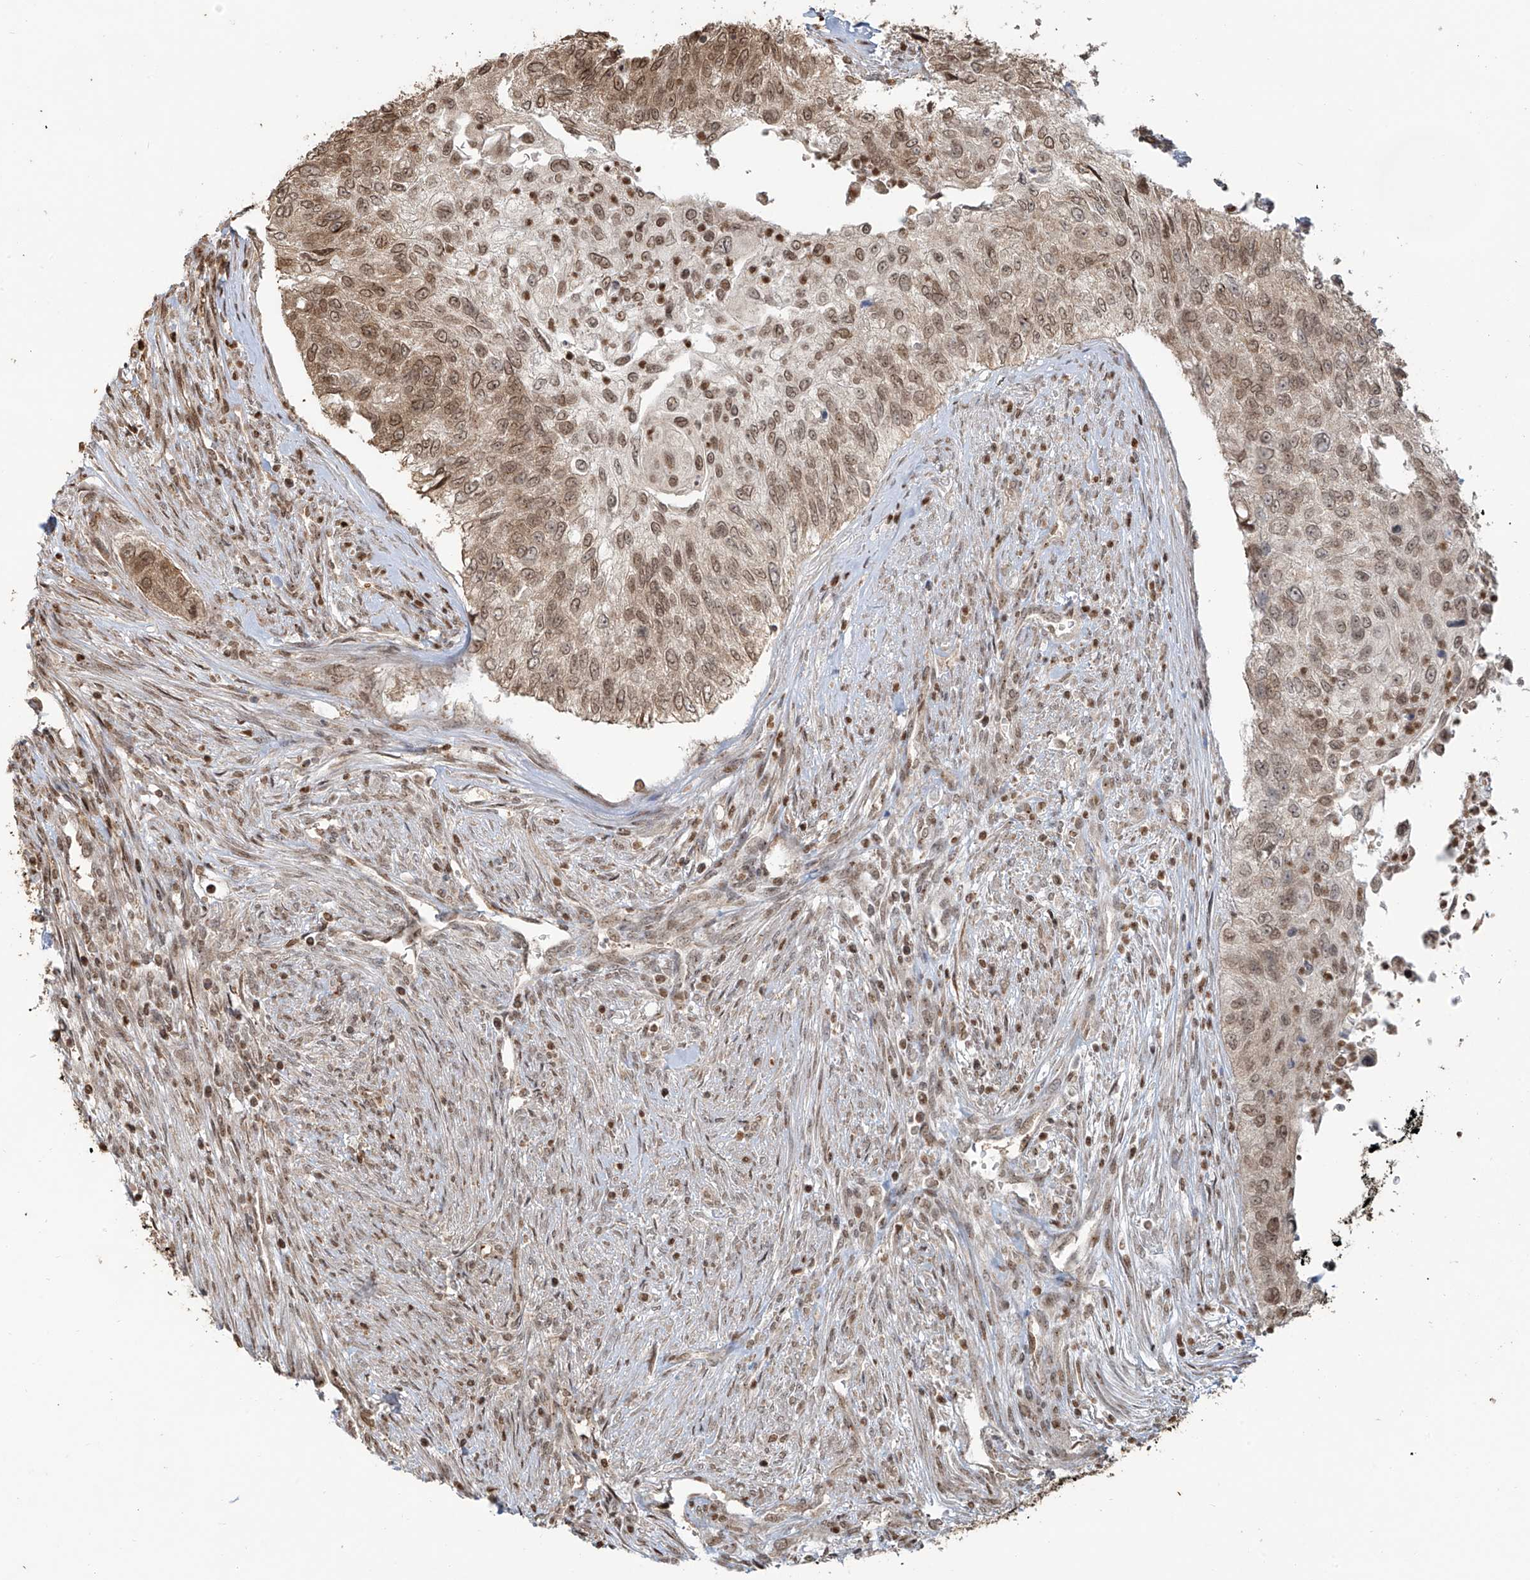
{"staining": {"intensity": "moderate", "quantity": ">75%", "location": "cytoplasmic/membranous,nuclear"}, "tissue": "urothelial cancer", "cell_type": "Tumor cells", "image_type": "cancer", "snomed": [{"axis": "morphology", "description": "Urothelial carcinoma, High grade"}, {"axis": "topography", "description": "Urinary bladder"}], "caption": "Tumor cells demonstrate medium levels of moderate cytoplasmic/membranous and nuclear expression in about >75% of cells in urothelial cancer.", "gene": "VMP1", "patient": {"sex": "female", "age": 60}}